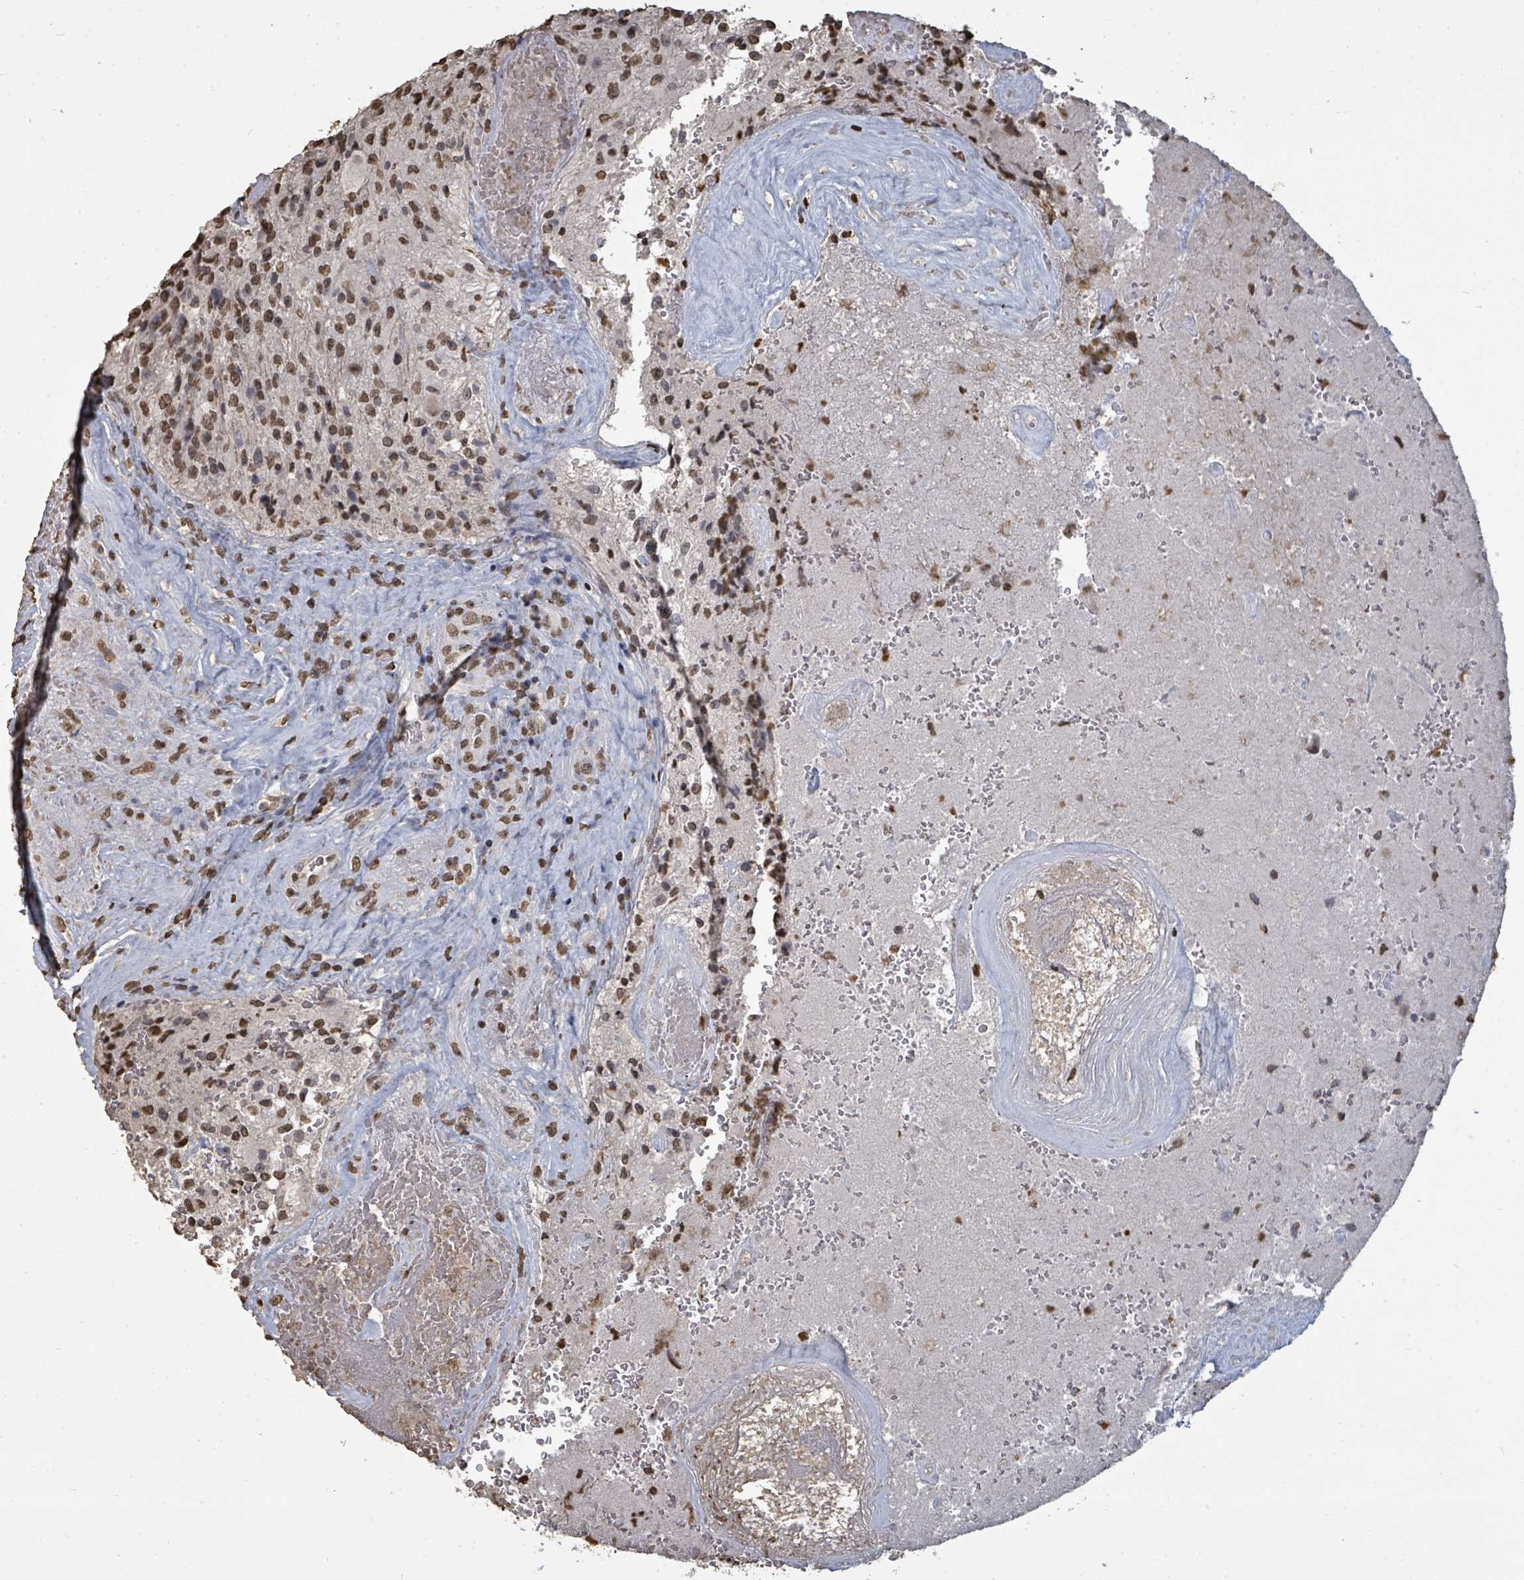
{"staining": {"intensity": "moderate", "quantity": ">75%", "location": "nuclear"}, "tissue": "glioma", "cell_type": "Tumor cells", "image_type": "cancer", "snomed": [{"axis": "morphology", "description": "Normal tissue, NOS"}, {"axis": "morphology", "description": "Glioma, malignant, High grade"}, {"axis": "topography", "description": "Cerebral cortex"}], "caption": "High-grade glioma (malignant) tissue exhibits moderate nuclear expression in about >75% of tumor cells, visualized by immunohistochemistry. The staining was performed using DAB to visualize the protein expression in brown, while the nuclei were stained in blue with hematoxylin (Magnification: 20x).", "gene": "MRPS12", "patient": {"sex": "male", "age": 56}}